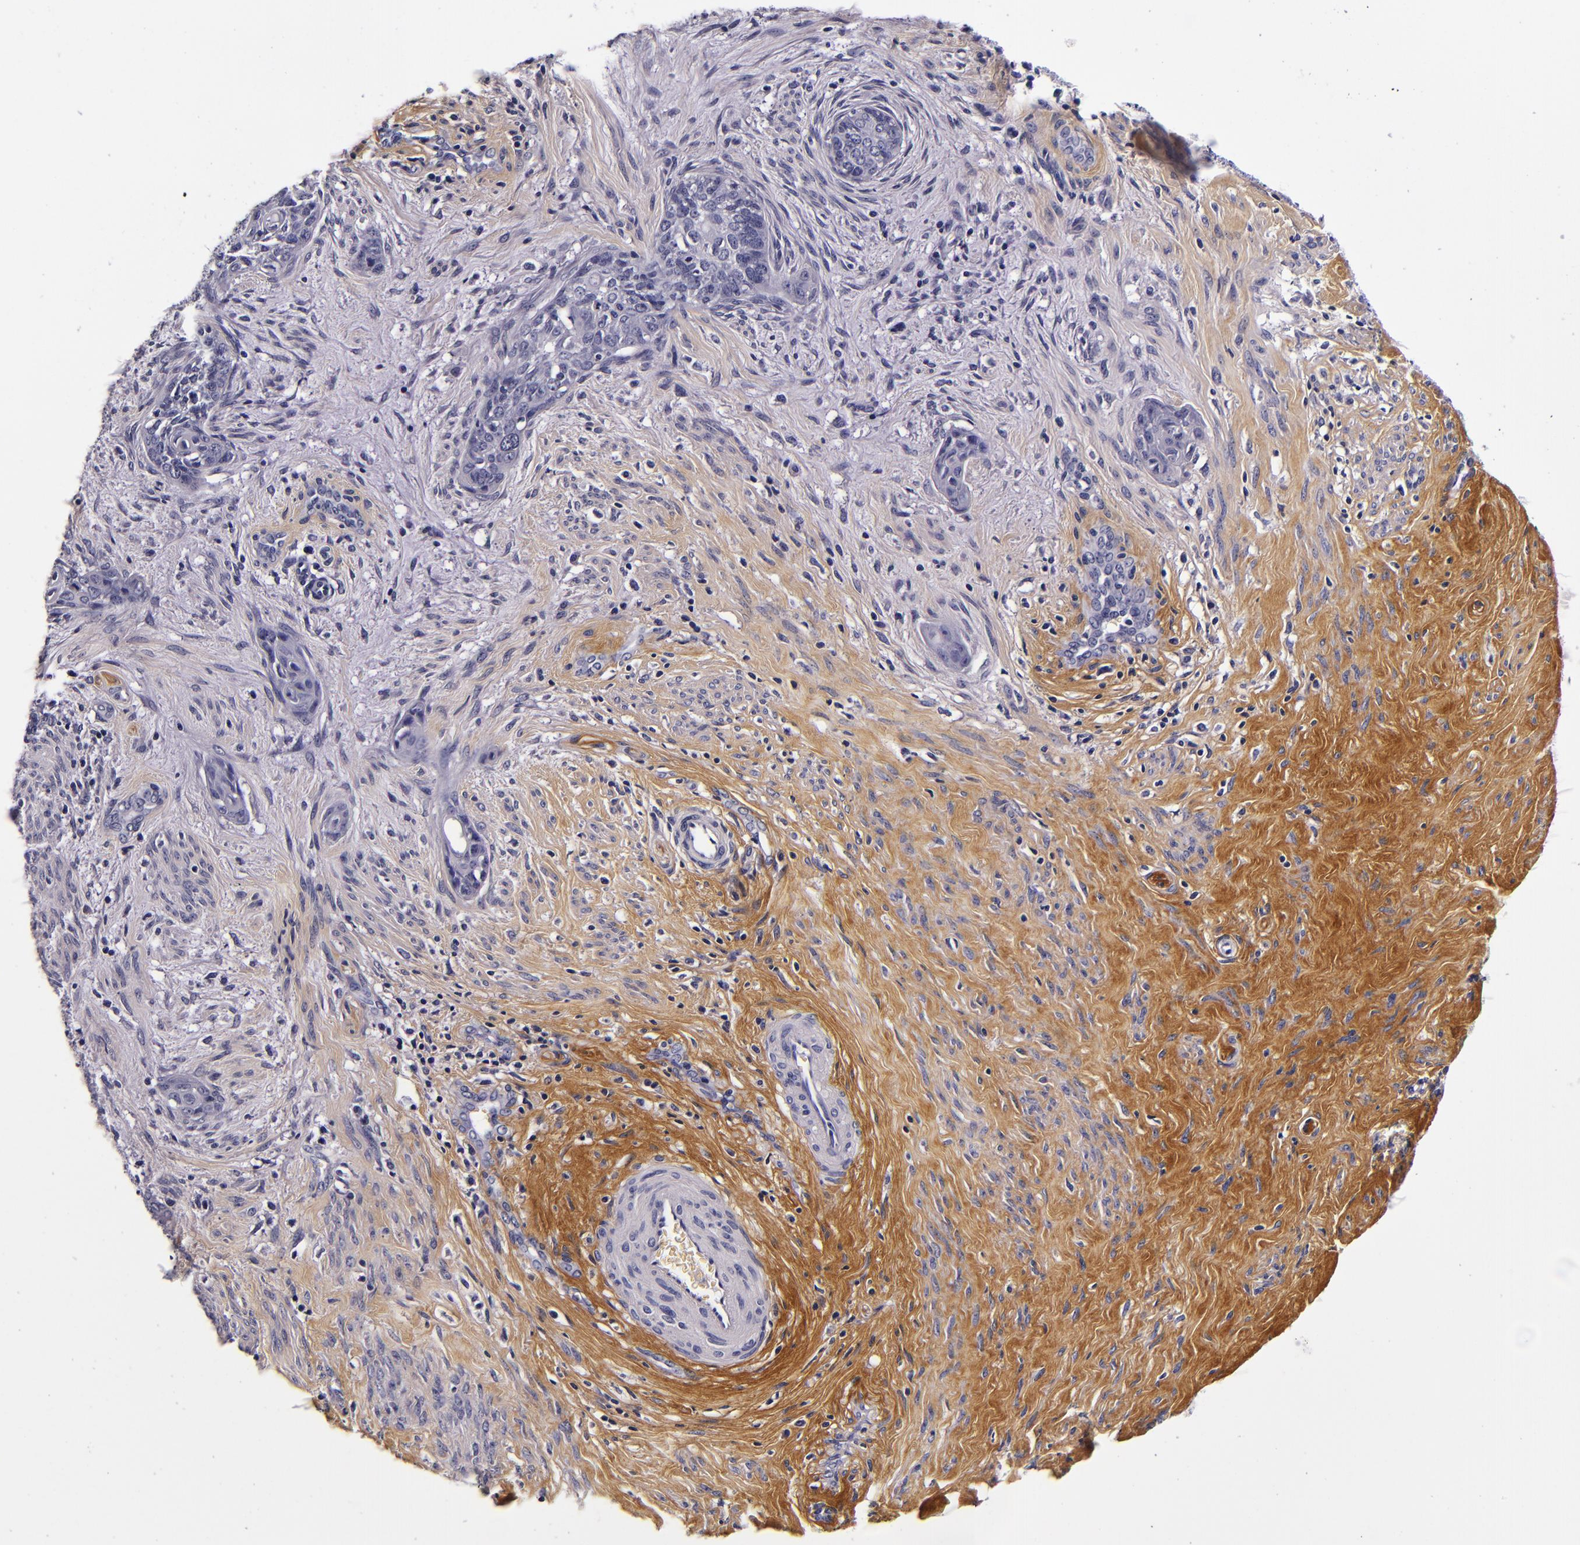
{"staining": {"intensity": "negative", "quantity": "none", "location": "none"}, "tissue": "cervical cancer", "cell_type": "Tumor cells", "image_type": "cancer", "snomed": [{"axis": "morphology", "description": "Squamous cell carcinoma, NOS"}, {"axis": "topography", "description": "Cervix"}], "caption": "Tumor cells show no significant expression in squamous cell carcinoma (cervical). (DAB immunohistochemistry visualized using brightfield microscopy, high magnification).", "gene": "FBN1", "patient": {"sex": "female", "age": 33}}